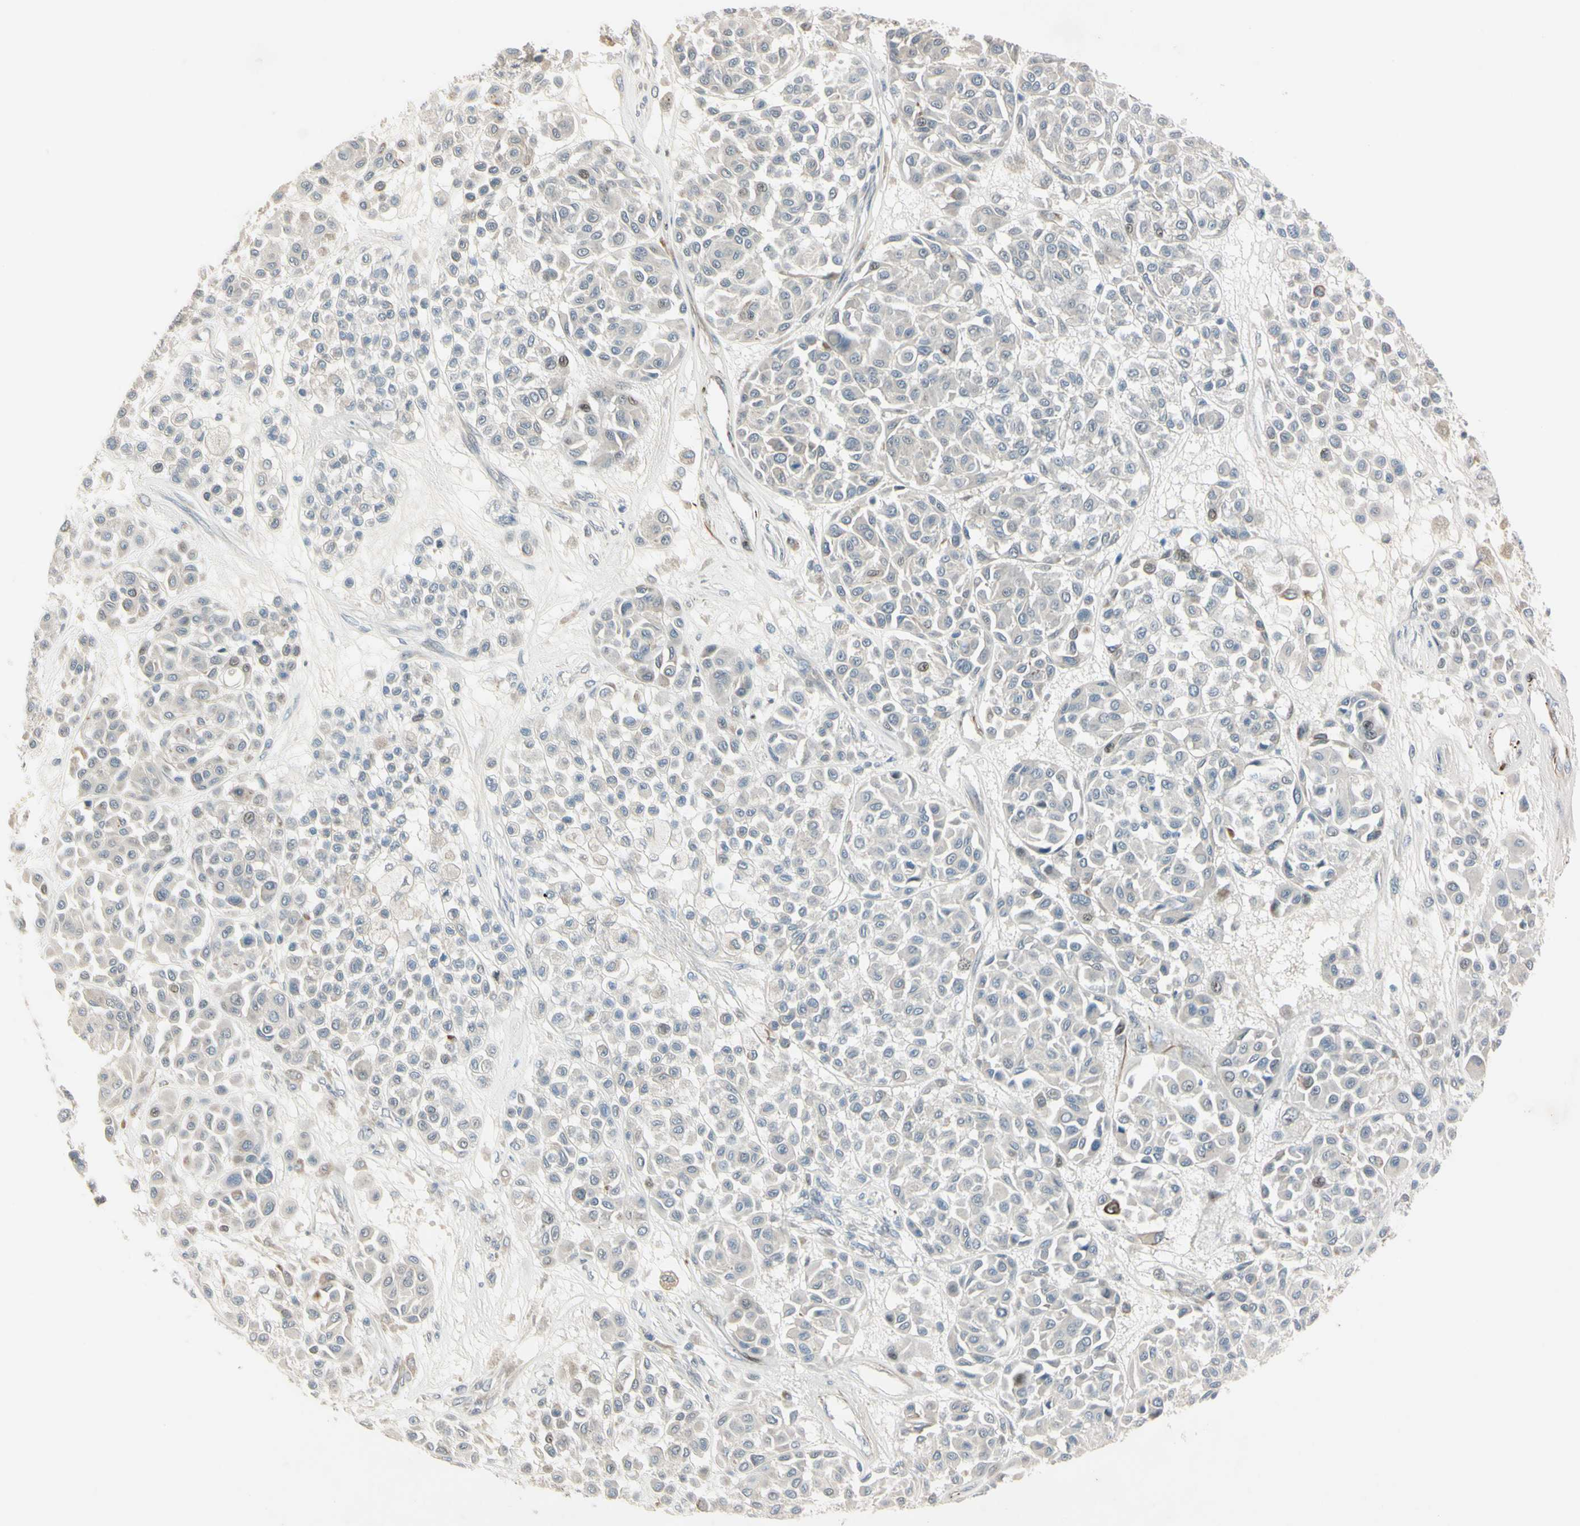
{"staining": {"intensity": "weak", "quantity": "<25%", "location": "cytoplasmic/membranous"}, "tissue": "melanoma", "cell_type": "Tumor cells", "image_type": "cancer", "snomed": [{"axis": "morphology", "description": "Malignant melanoma, Metastatic site"}, {"axis": "topography", "description": "Soft tissue"}], "caption": "Immunohistochemical staining of human malignant melanoma (metastatic site) displays no significant expression in tumor cells.", "gene": "NDFIP1", "patient": {"sex": "male", "age": 41}}